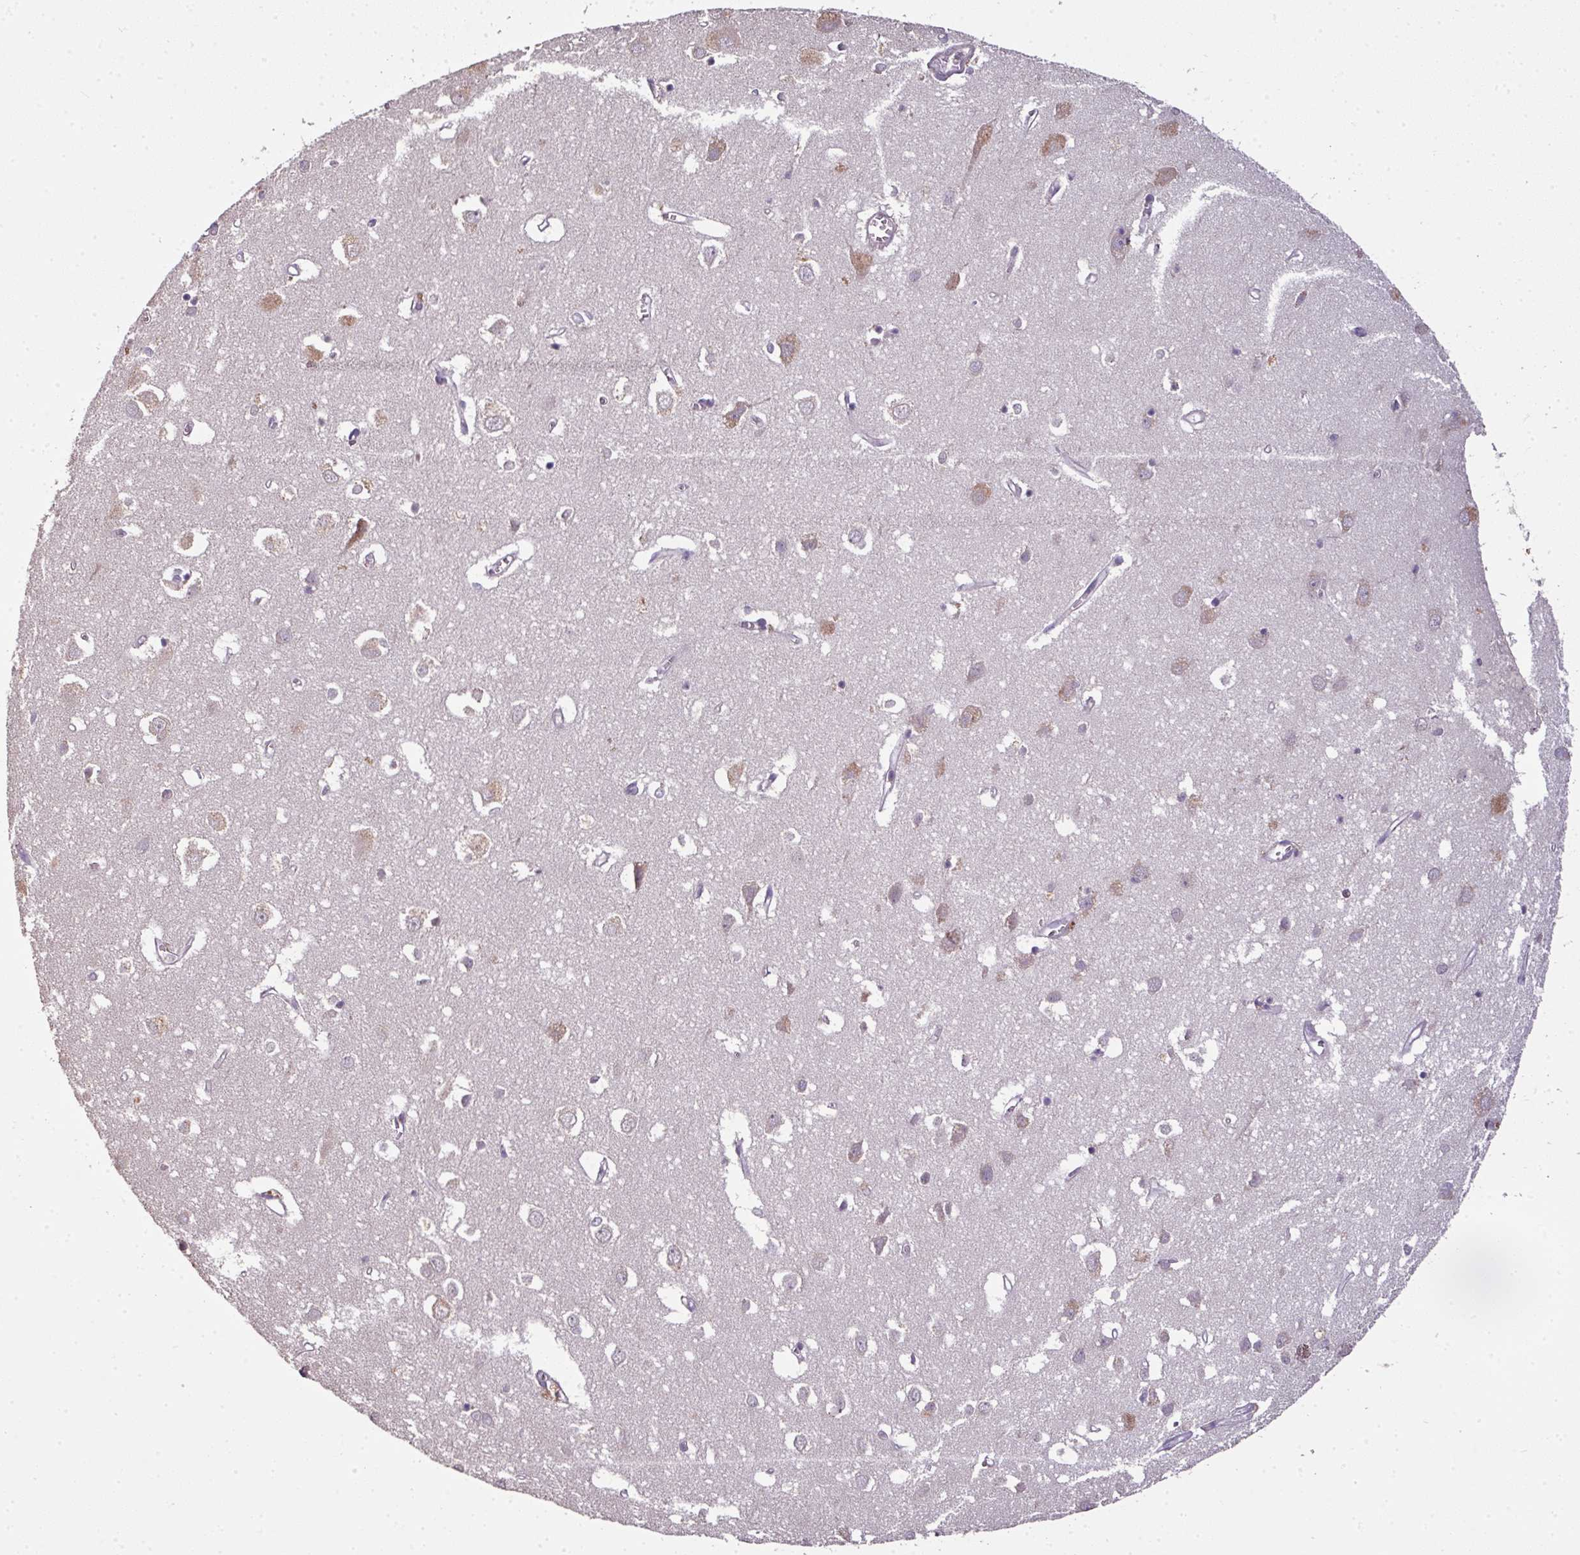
{"staining": {"intensity": "negative", "quantity": "none", "location": "none"}, "tissue": "cerebral cortex", "cell_type": "Endothelial cells", "image_type": "normal", "snomed": [{"axis": "morphology", "description": "Normal tissue, NOS"}, {"axis": "topography", "description": "Cerebral cortex"}], "caption": "Immunohistochemistry micrograph of normal cerebral cortex: human cerebral cortex stained with DAB (3,3'-diaminobenzidine) reveals no significant protein staining in endothelial cells. (Immunohistochemistry, brightfield microscopy, high magnification).", "gene": "SPCS3", "patient": {"sex": "male", "age": 70}}